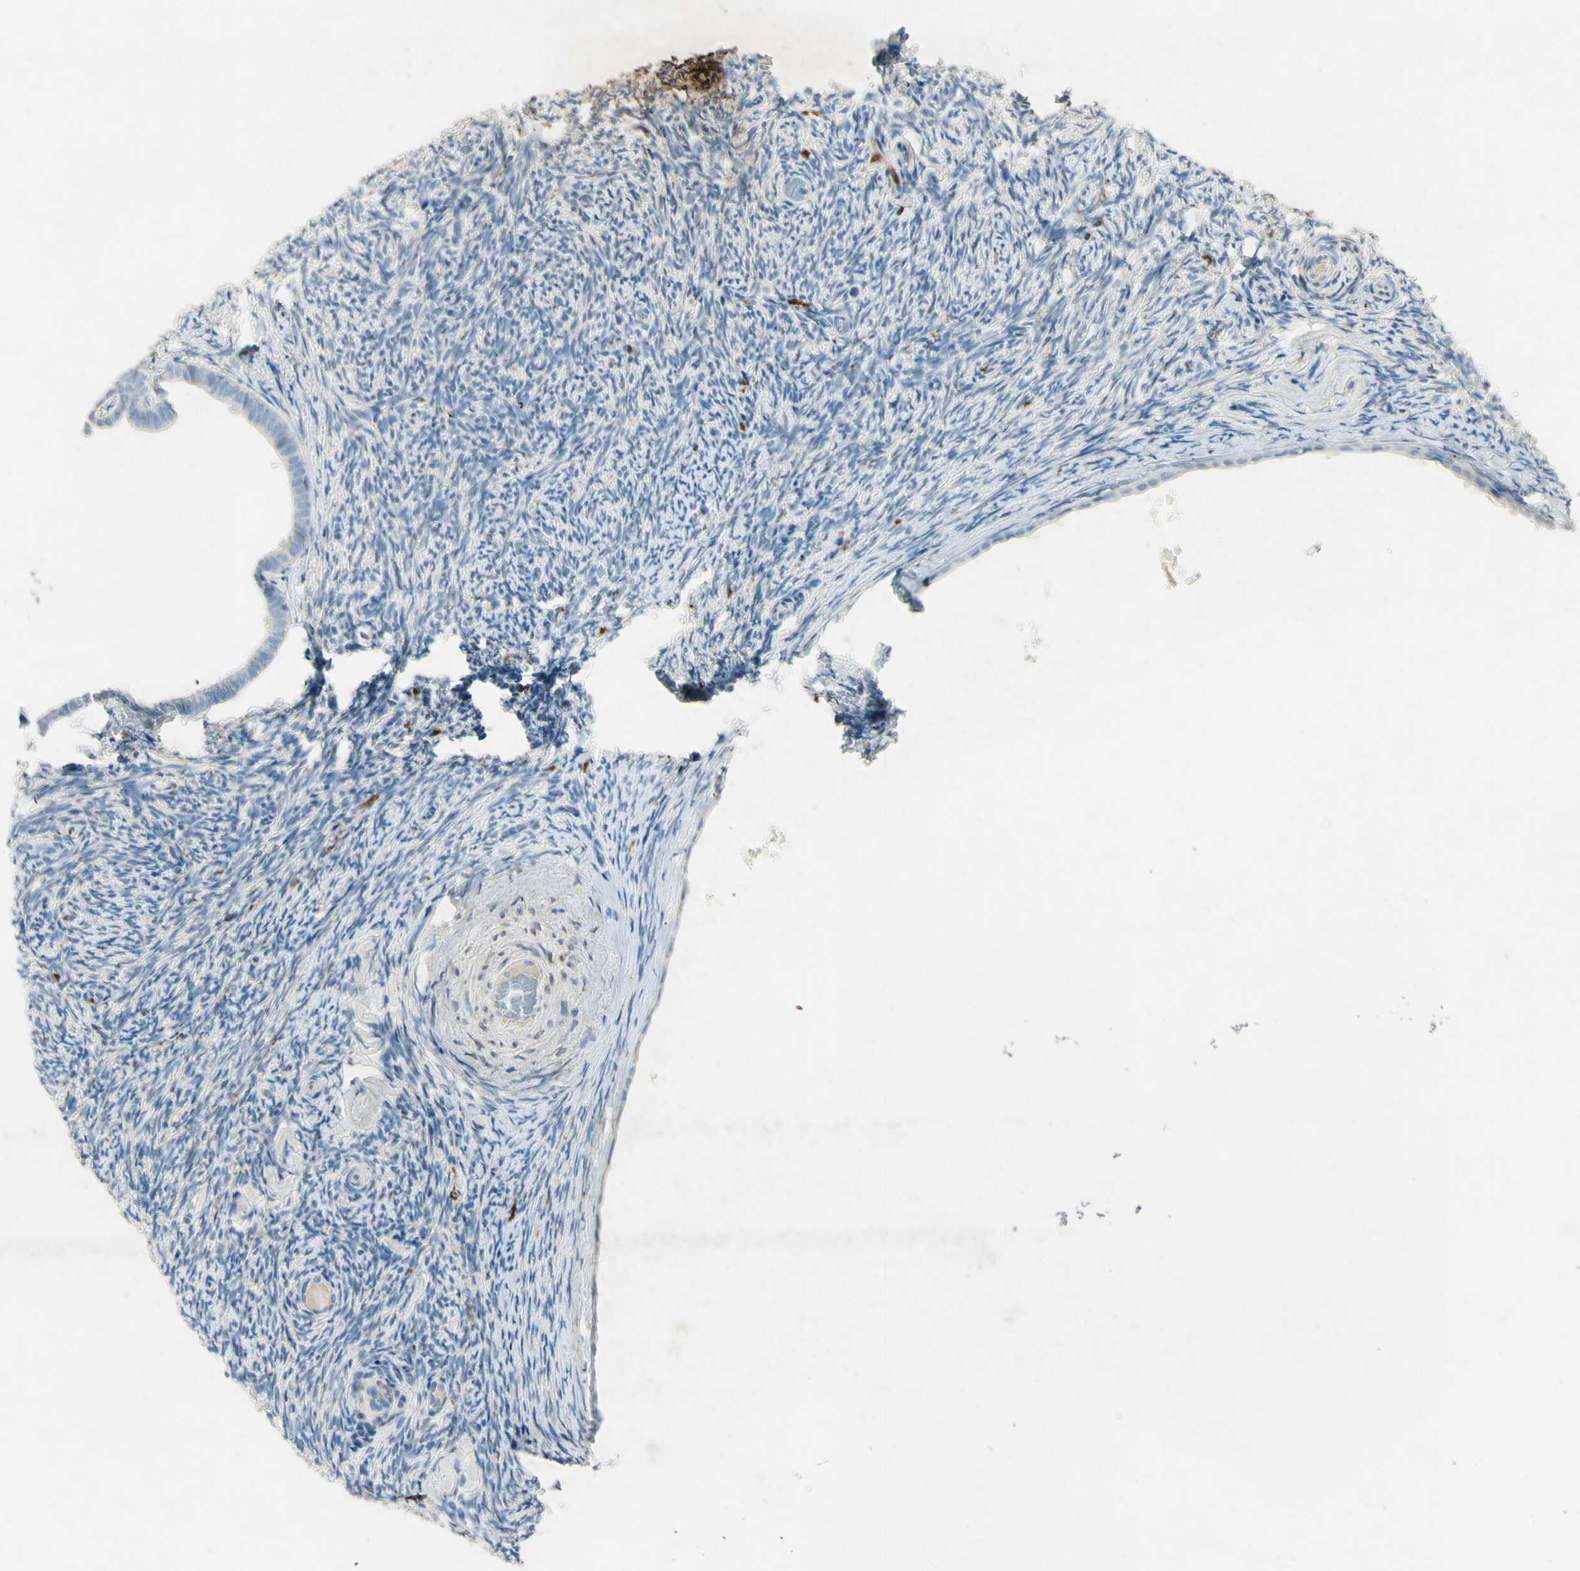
{"staining": {"intensity": "moderate", "quantity": "25%-75%", "location": "cytoplasmic/membranous"}, "tissue": "ovary", "cell_type": "Follicle cells", "image_type": "normal", "snomed": [{"axis": "morphology", "description": "Normal tissue, NOS"}, {"axis": "topography", "description": "Ovary"}], "caption": "Ovary stained for a protein (brown) reveals moderate cytoplasmic/membranous positive expression in about 25%-75% of follicle cells.", "gene": "SNAP91", "patient": {"sex": "female", "age": 60}}